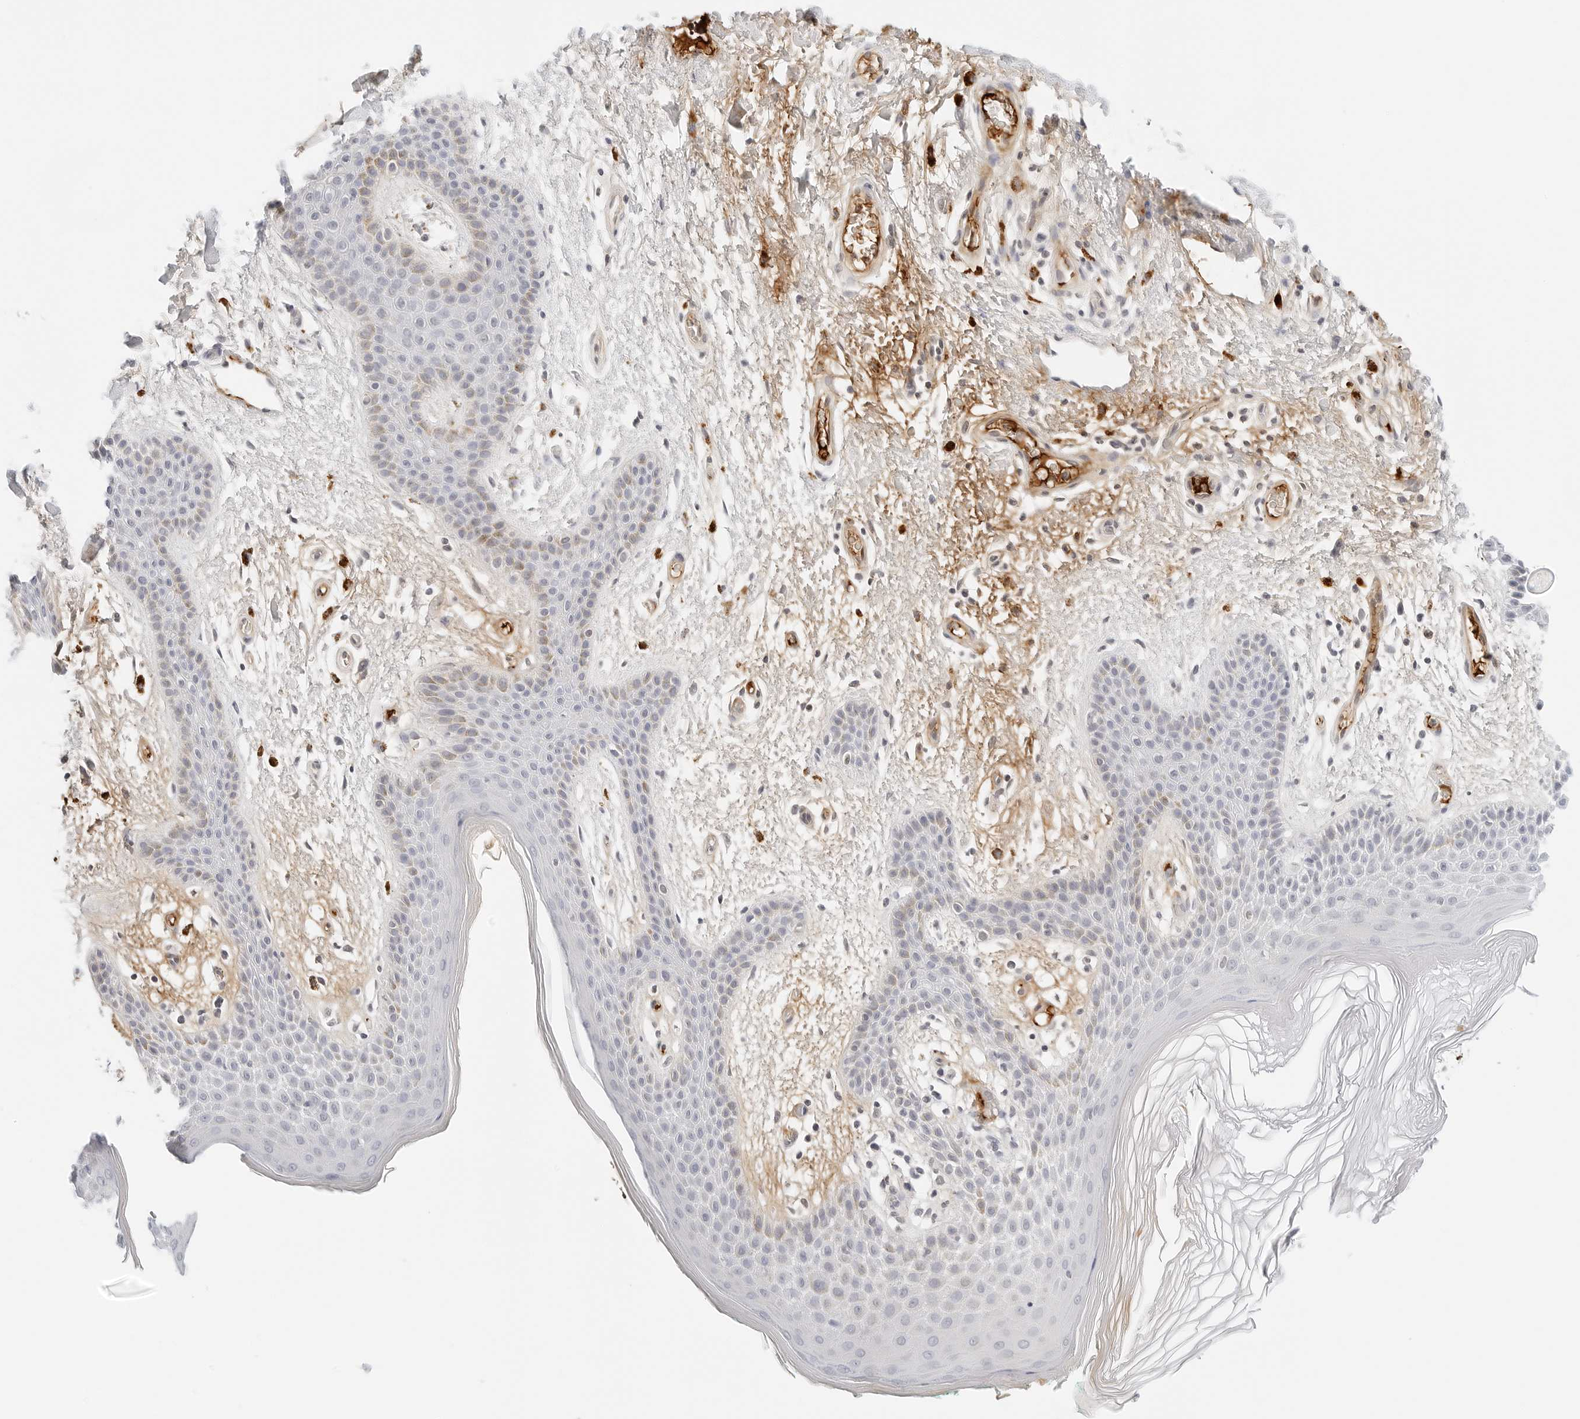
{"staining": {"intensity": "weak", "quantity": "<25%", "location": "cytoplasmic/membranous"}, "tissue": "skin", "cell_type": "Epidermal cells", "image_type": "normal", "snomed": [{"axis": "morphology", "description": "Normal tissue, NOS"}, {"axis": "topography", "description": "Anal"}], "caption": "The micrograph demonstrates no staining of epidermal cells in benign skin.", "gene": "PKDCC", "patient": {"sex": "male", "age": 74}}